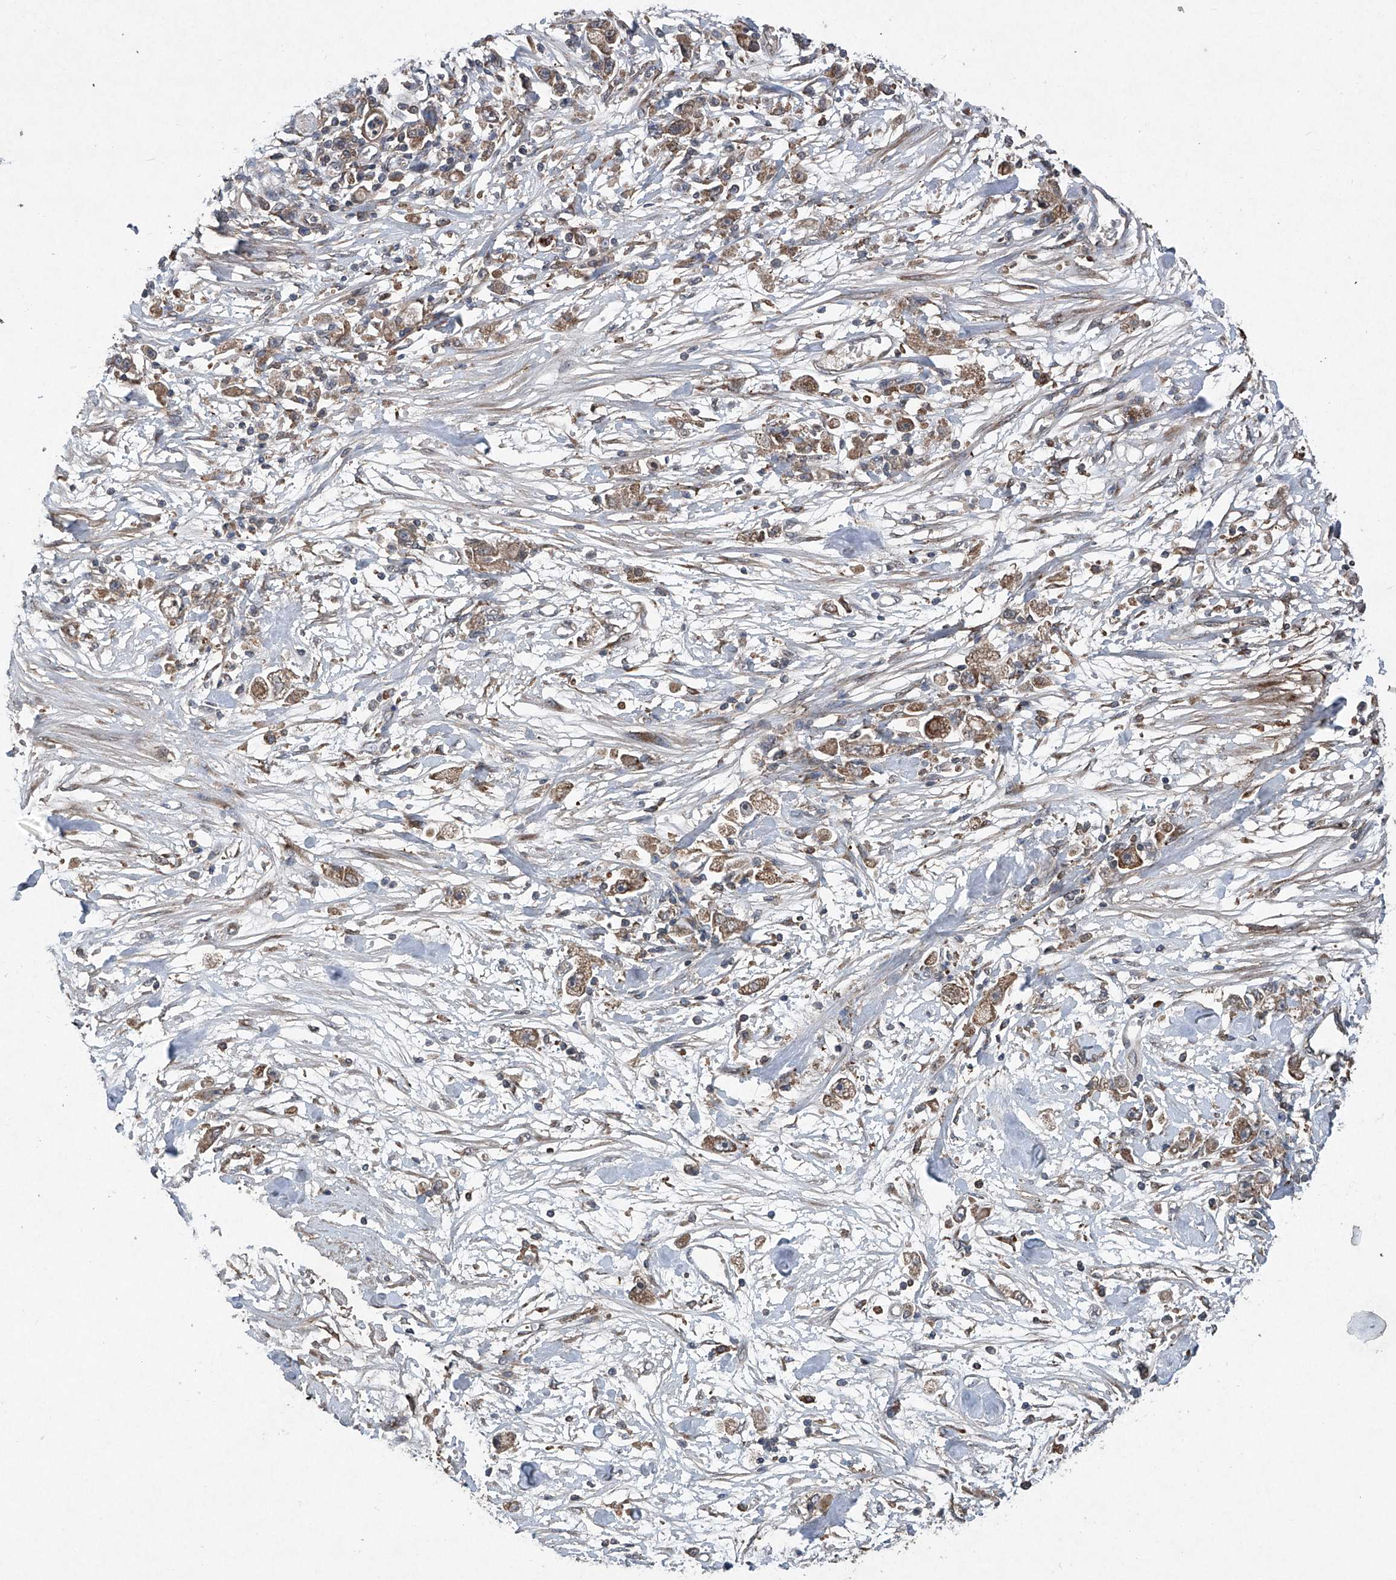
{"staining": {"intensity": "moderate", "quantity": ">75%", "location": "cytoplasmic/membranous"}, "tissue": "stomach cancer", "cell_type": "Tumor cells", "image_type": "cancer", "snomed": [{"axis": "morphology", "description": "Adenocarcinoma, NOS"}, {"axis": "topography", "description": "Stomach"}], "caption": "Stomach adenocarcinoma was stained to show a protein in brown. There is medium levels of moderate cytoplasmic/membranous staining in about >75% of tumor cells.", "gene": "SUMF2", "patient": {"sex": "female", "age": 59}}